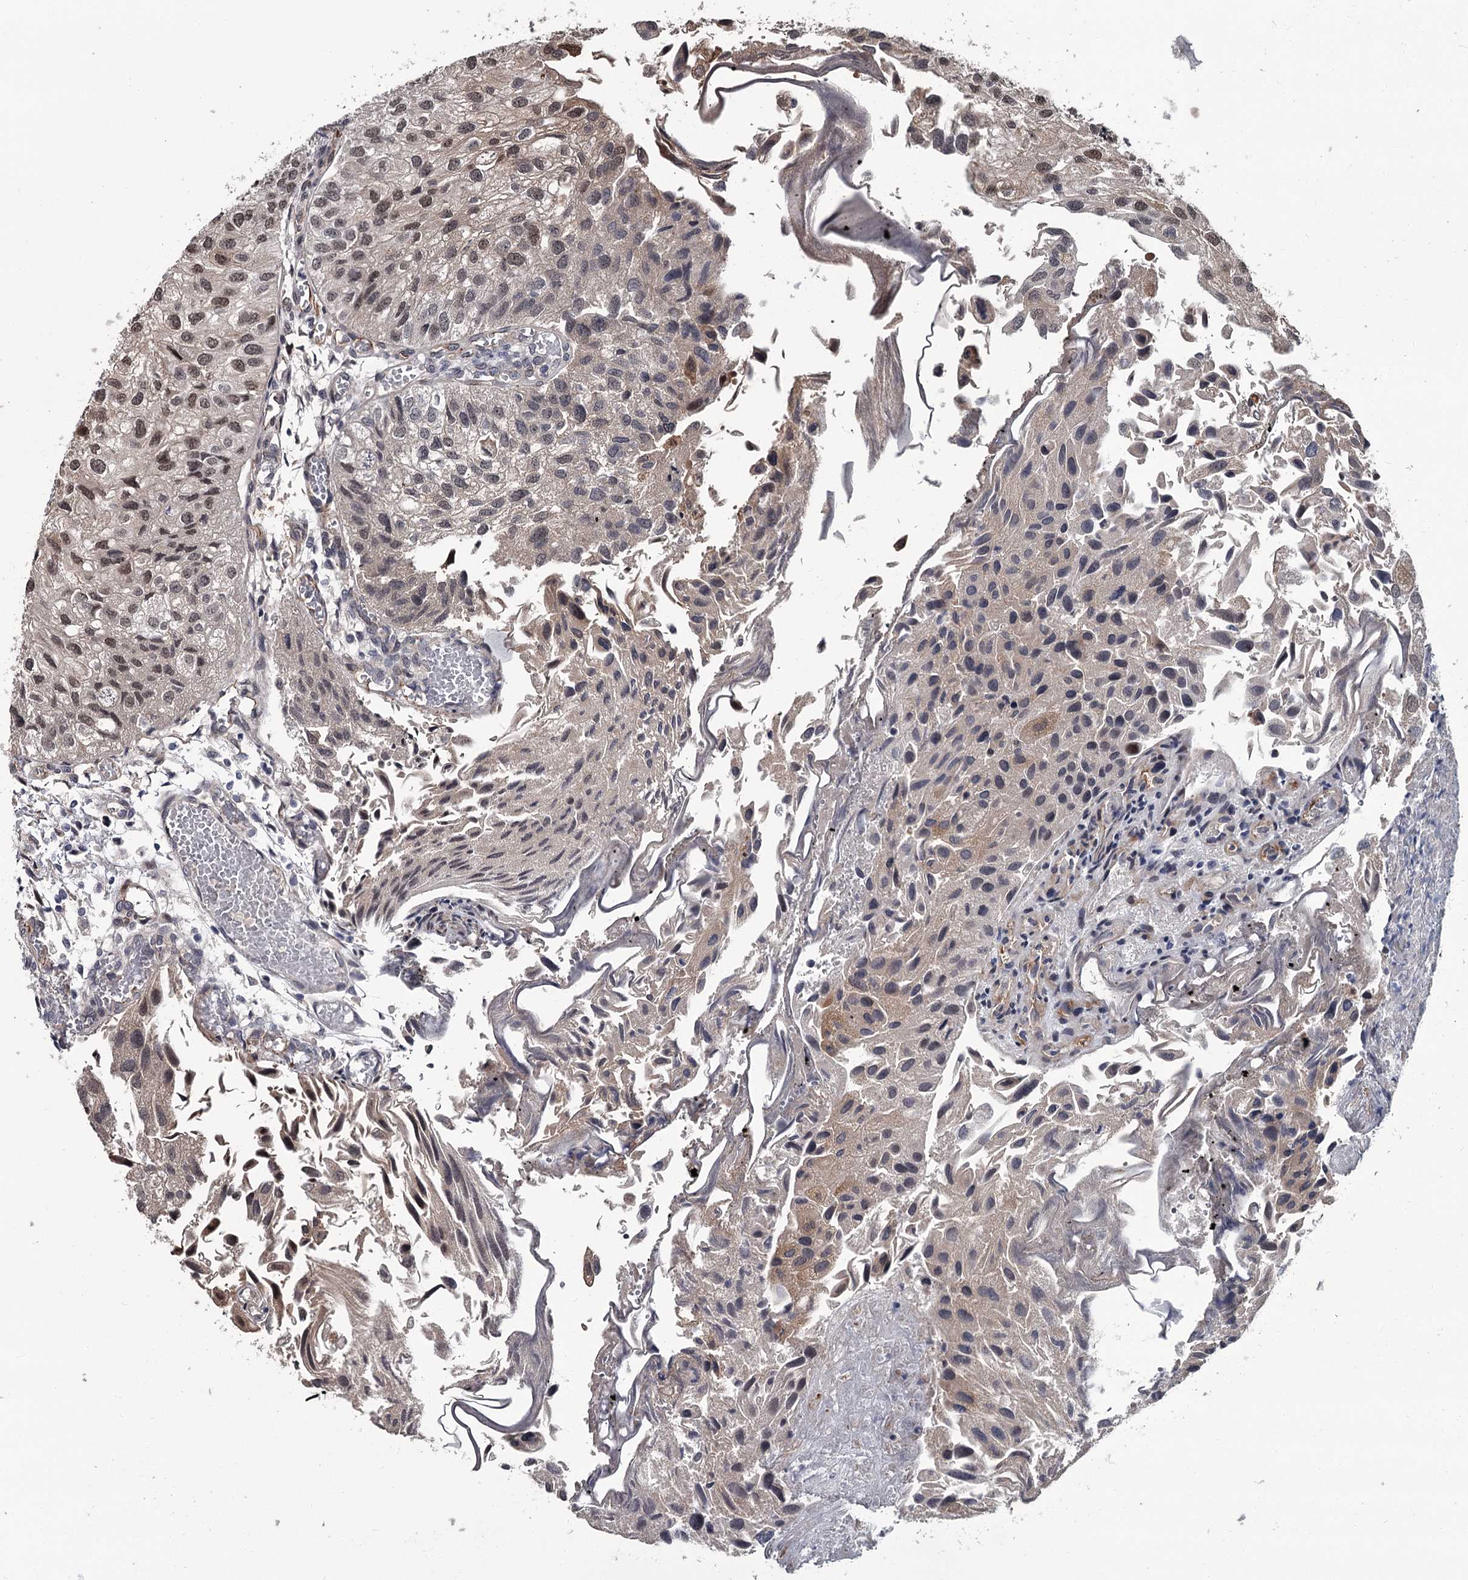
{"staining": {"intensity": "moderate", "quantity": "25%-75%", "location": "cytoplasmic/membranous,nuclear"}, "tissue": "urothelial cancer", "cell_type": "Tumor cells", "image_type": "cancer", "snomed": [{"axis": "morphology", "description": "Urothelial carcinoma, Low grade"}, {"axis": "topography", "description": "Urinary bladder"}], "caption": "Tumor cells display moderate cytoplasmic/membranous and nuclear staining in about 25%-75% of cells in low-grade urothelial carcinoma.", "gene": "PRPF40B", "patient": {"sex": "female", "age": 89}}